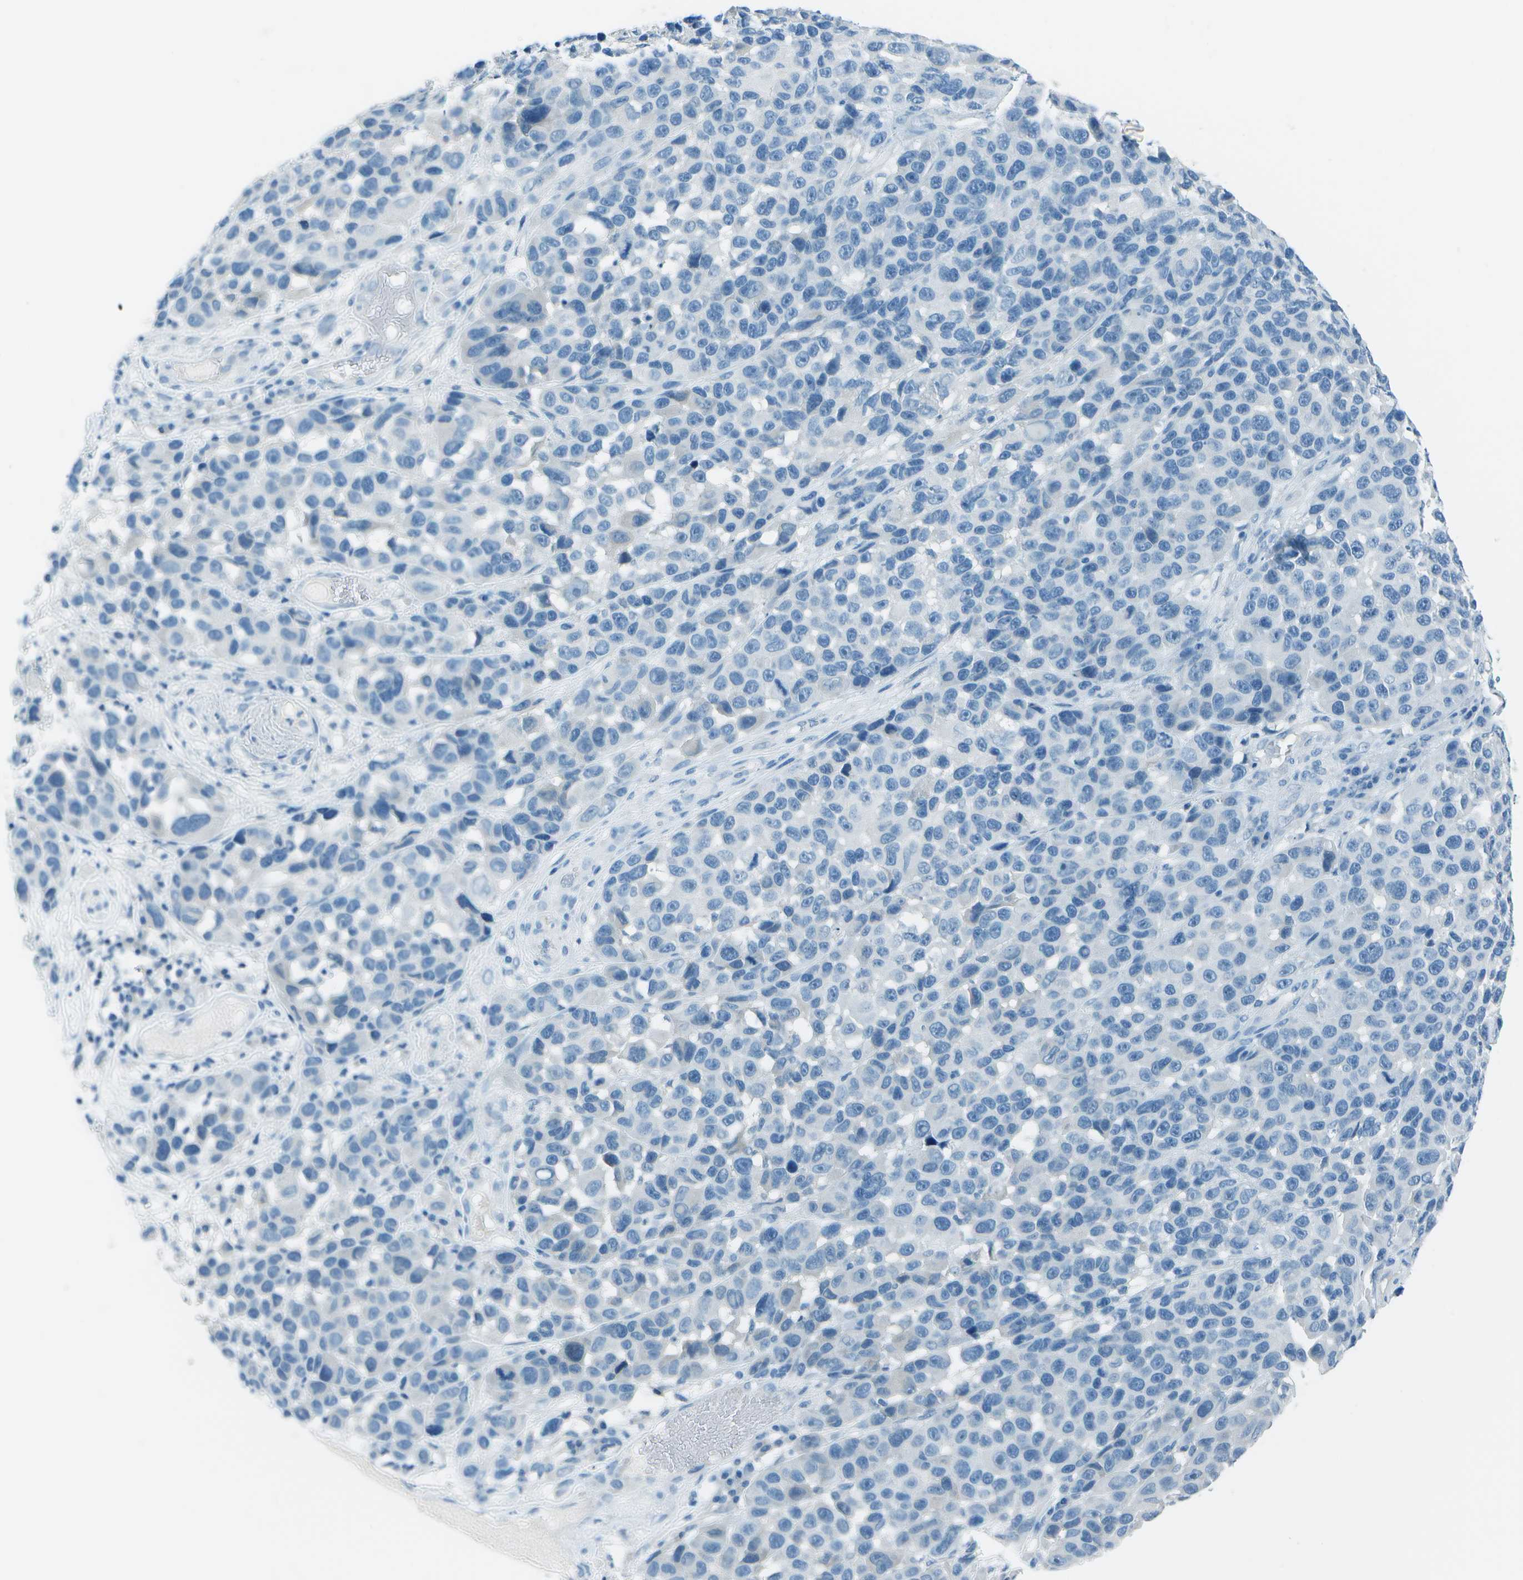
{"staining": {"intensity": "negative", "quantity": "none", "location": "none"}, "tissue": "melanoma", "cell_type": "Tumor cells", "image_type": "cancer", "snomed": [{"axis": "morphology", "description": "Malignant melanoma, NOS"}, {"axis": "topography", "description": "Skin"}], "caption": "Human malignant melanoma stained for a protein using IHC reveals no expression in tumor cells.", "gene": "FGF1", "patient": {"sex": "male", "age": 53}}